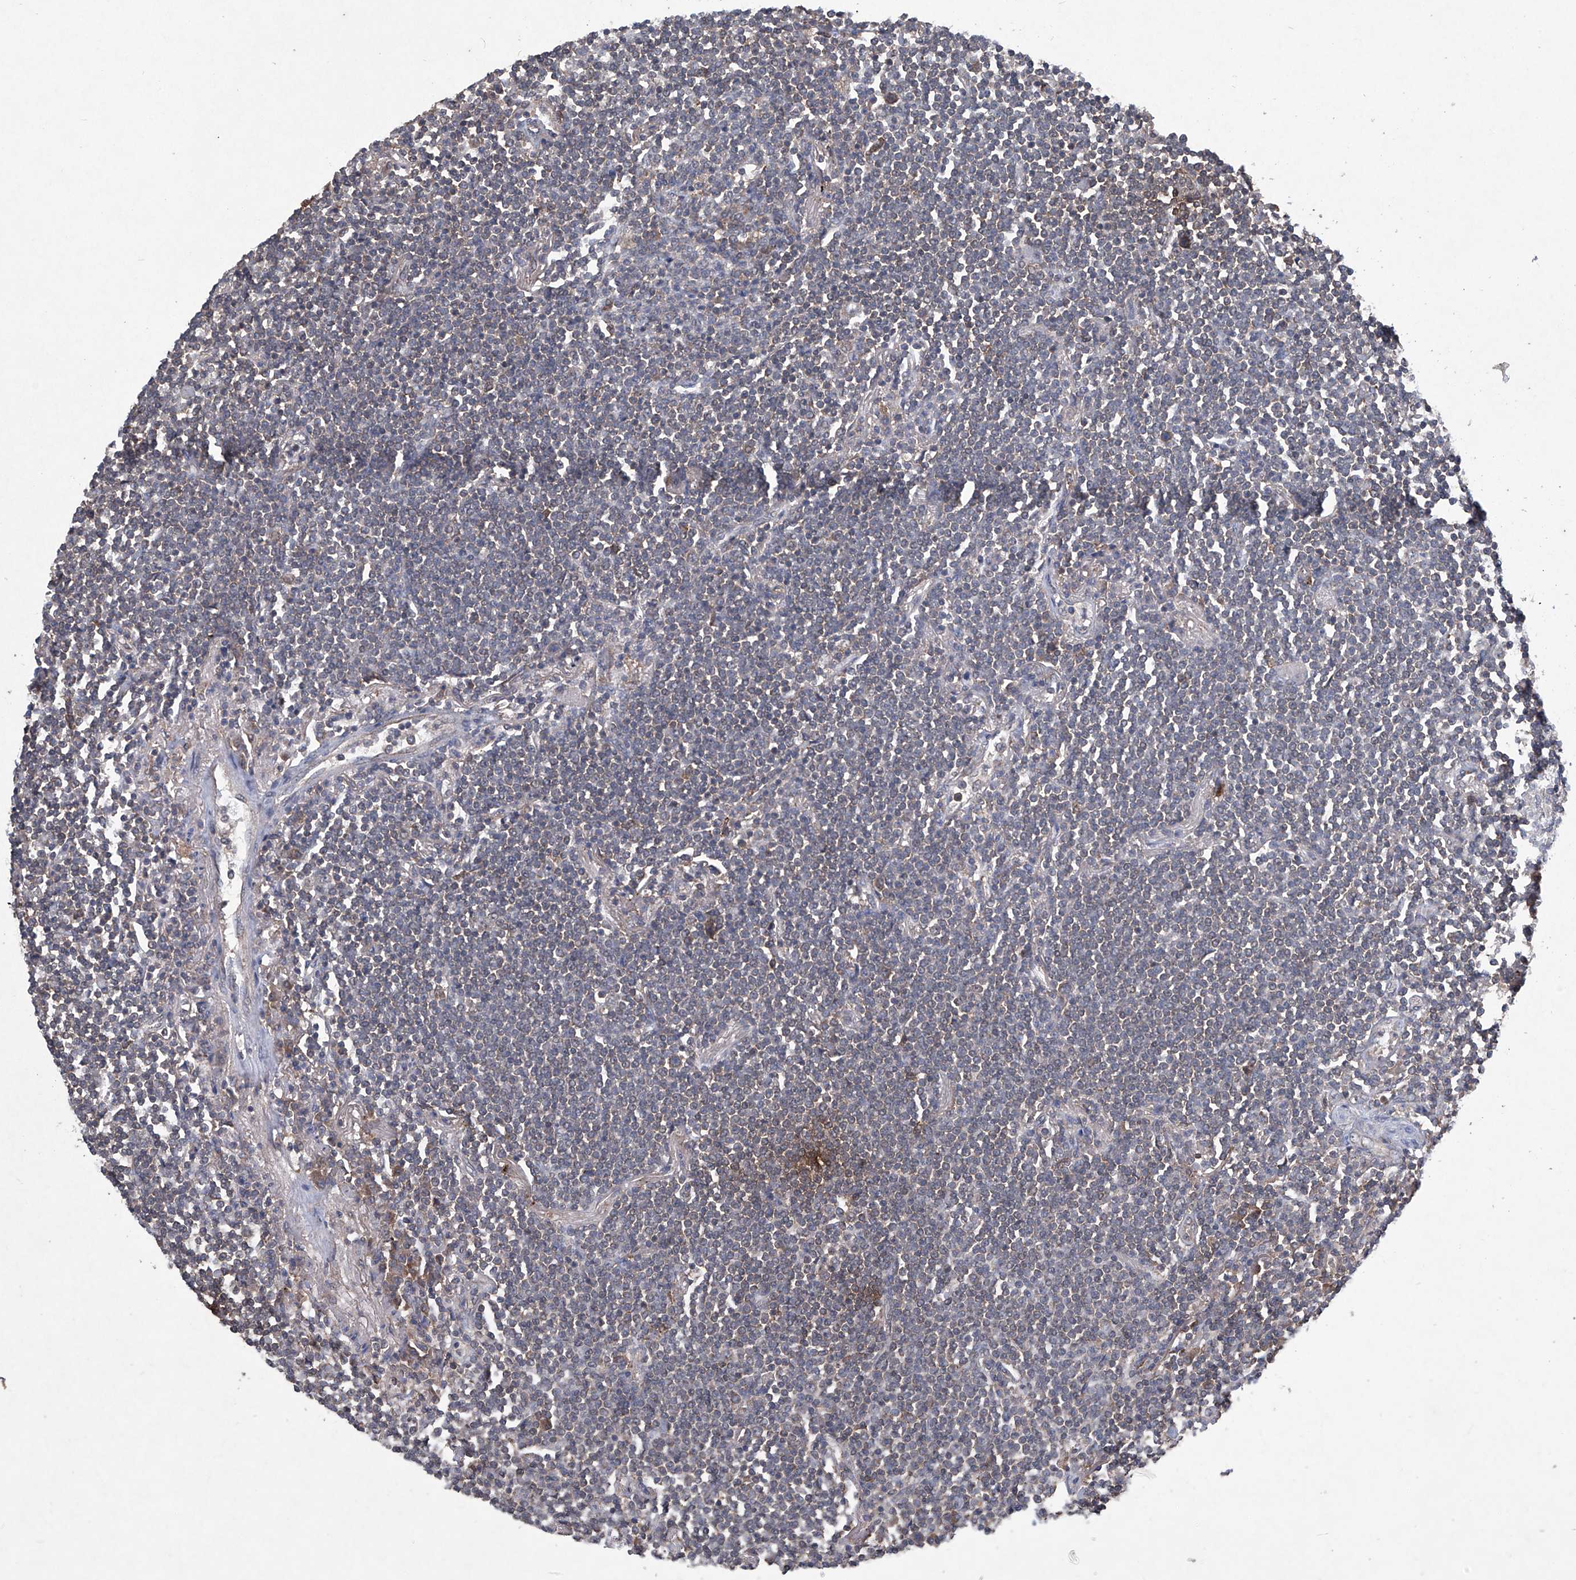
{"staining": {"intensity": "weak", "quantity": "<25%", "location": "cytoplasmic/membranous"}, "tissue": "lymphoma", "cell_type": "Tumor cells", "image_type": "cancer", "snomed": [{"axis": "morphology", "description": "Malignant lymphoma, non-Hodgkin's type, Low grade"}, {"axis": "topography", "description": "Lung"}], "caption": "This is an immunohistochemistry micrograph of low-grade malignant lymphoma, non-Hodgkin's type. There is no positivity in tumor cells.", "gene": "SUMF2", "patient": {"sex": "female", "age": 71}}